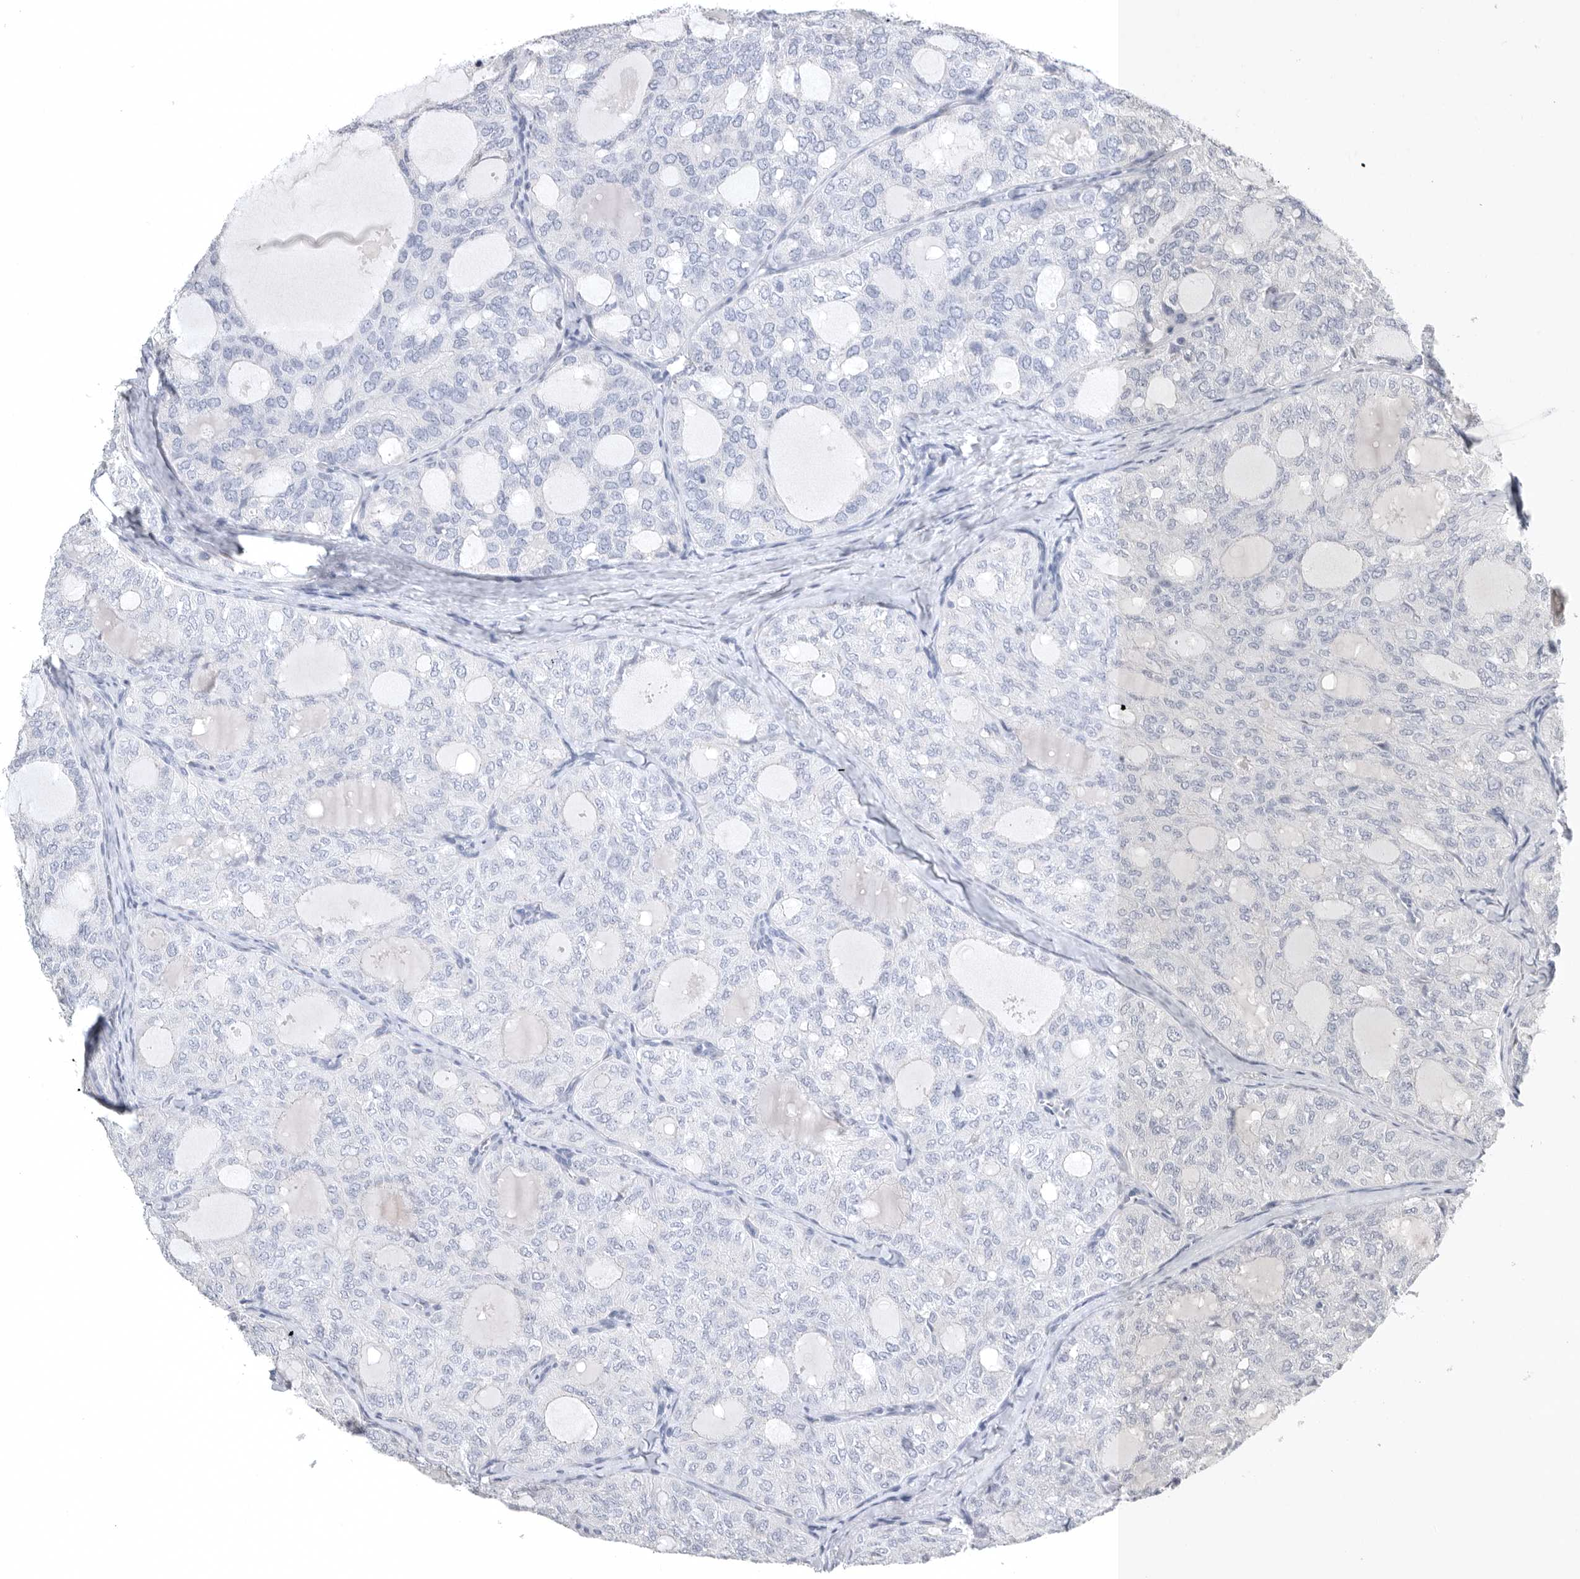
{"staining": {"intensity": "negative", "quantity": "none", "location": "none"}, "tissue": "thyroid cancer", "cell_type": "Tumor cells", "image_type": "cancer", "snomed": [{"axis": "morphology", "description": "Follicular adenoma carcinoma, NOS"}, {"axis": "topography", "description": "Thyroid gland"}], "caption": "The photomicrograph shows no significant expression in tumor cells of thyroid cancer (follicular adenoma carcinoma).", "gene": "TIMP1", "patient": {"sex": "male", "age": 75}}